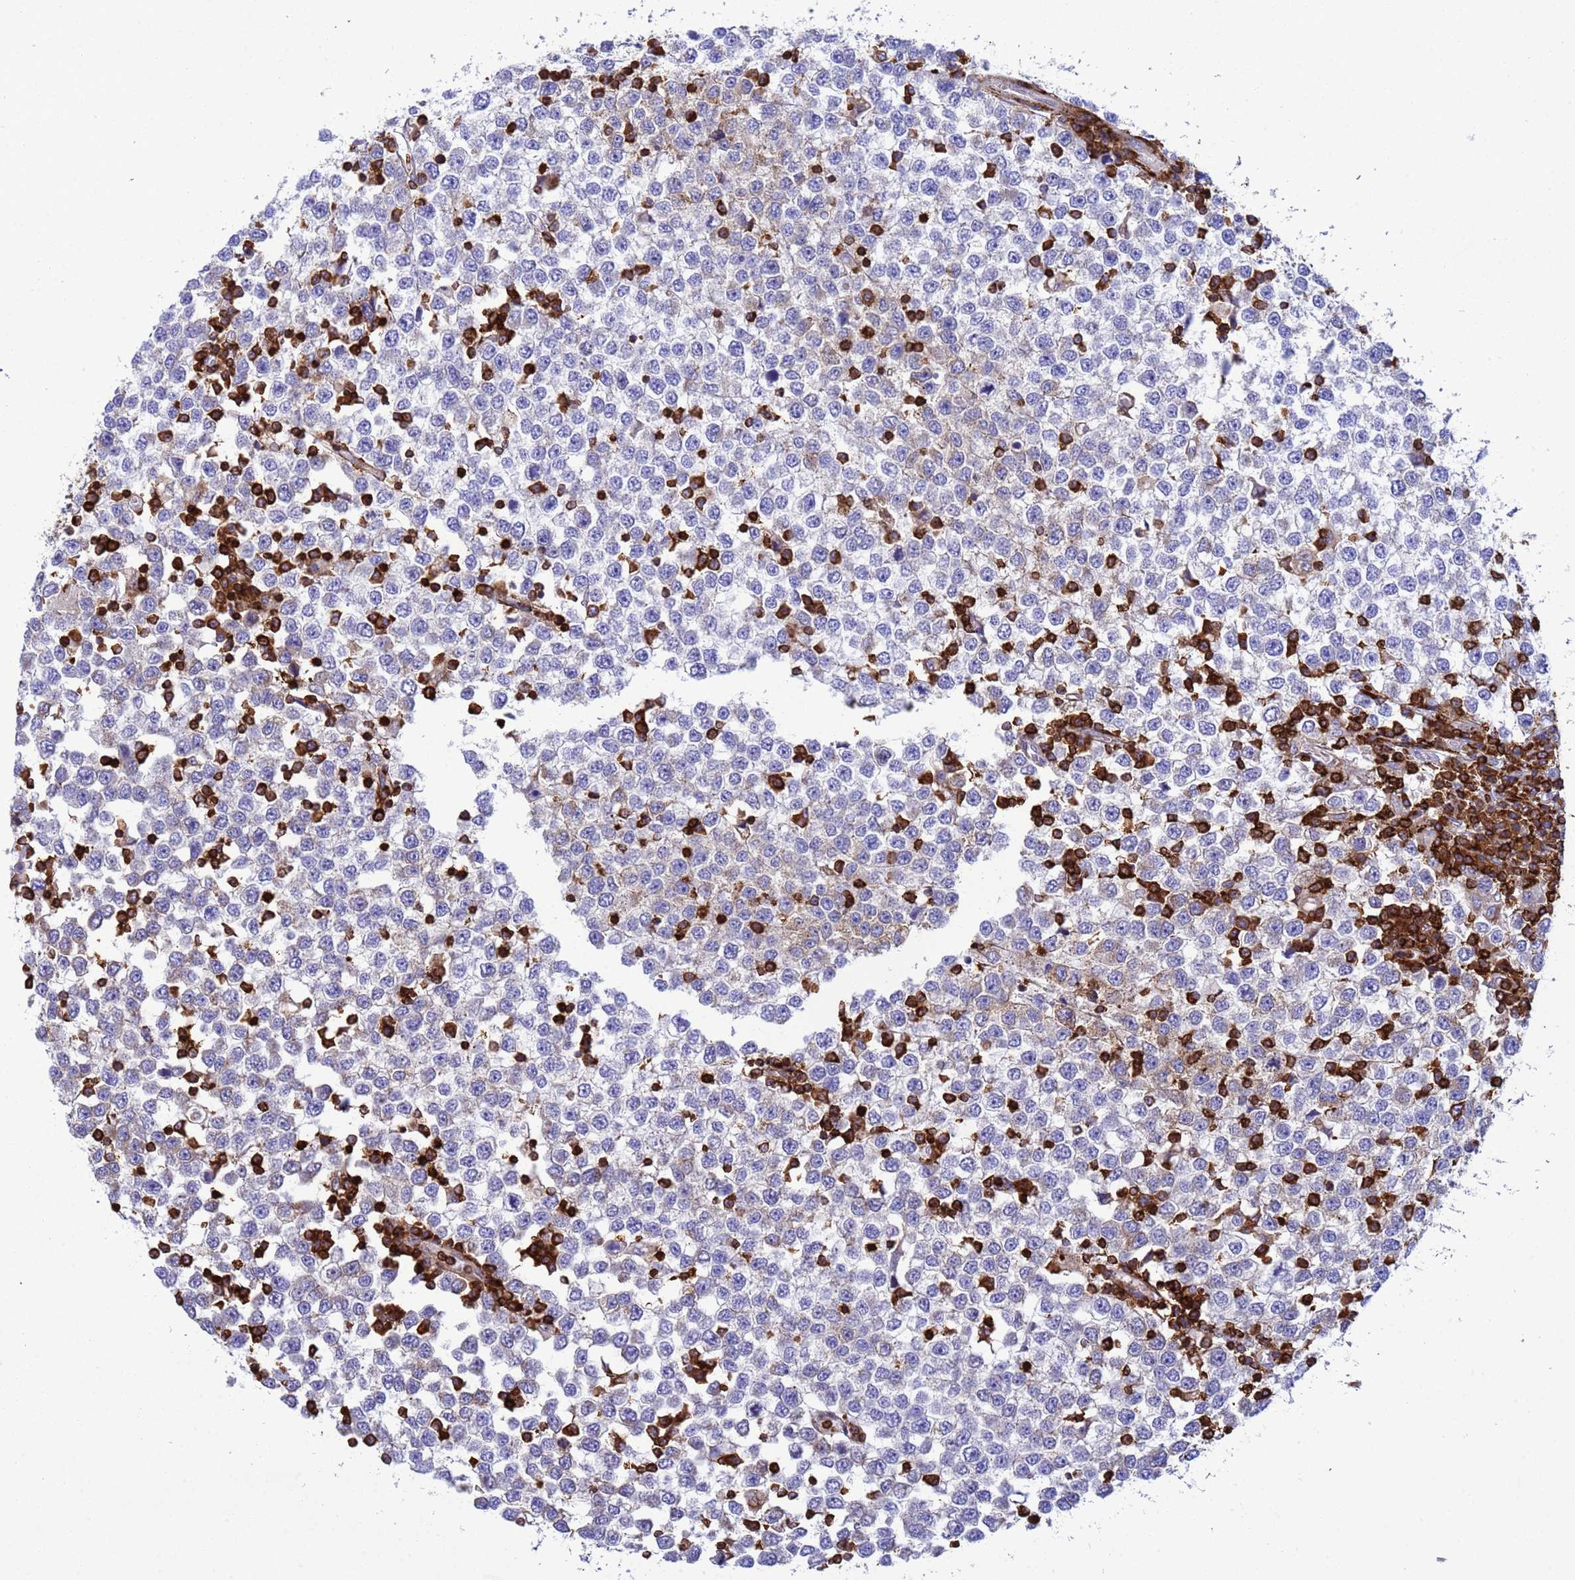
{"staining": {"intensity": "negative", "quantity": "none", "location": "none"}, "tissue": "testis cancer", "cell_type": "Tumor cells", "image_type": "cancer", "snomed": [{"axis": "morphology", "description": "Seminoma, NOS"}, {"axis": "topography", "description": "Testis"}], "caption": "A micrograph of testis cancer stained for a protein exhibits no brown staining in tumor cells. (Brightfield microscopy of DAB (3,3'-diaminobenzidine) immunohistochemistry at high magnification).", "gene": "EZR", "patient": {"sex": "male", "age": 65}}